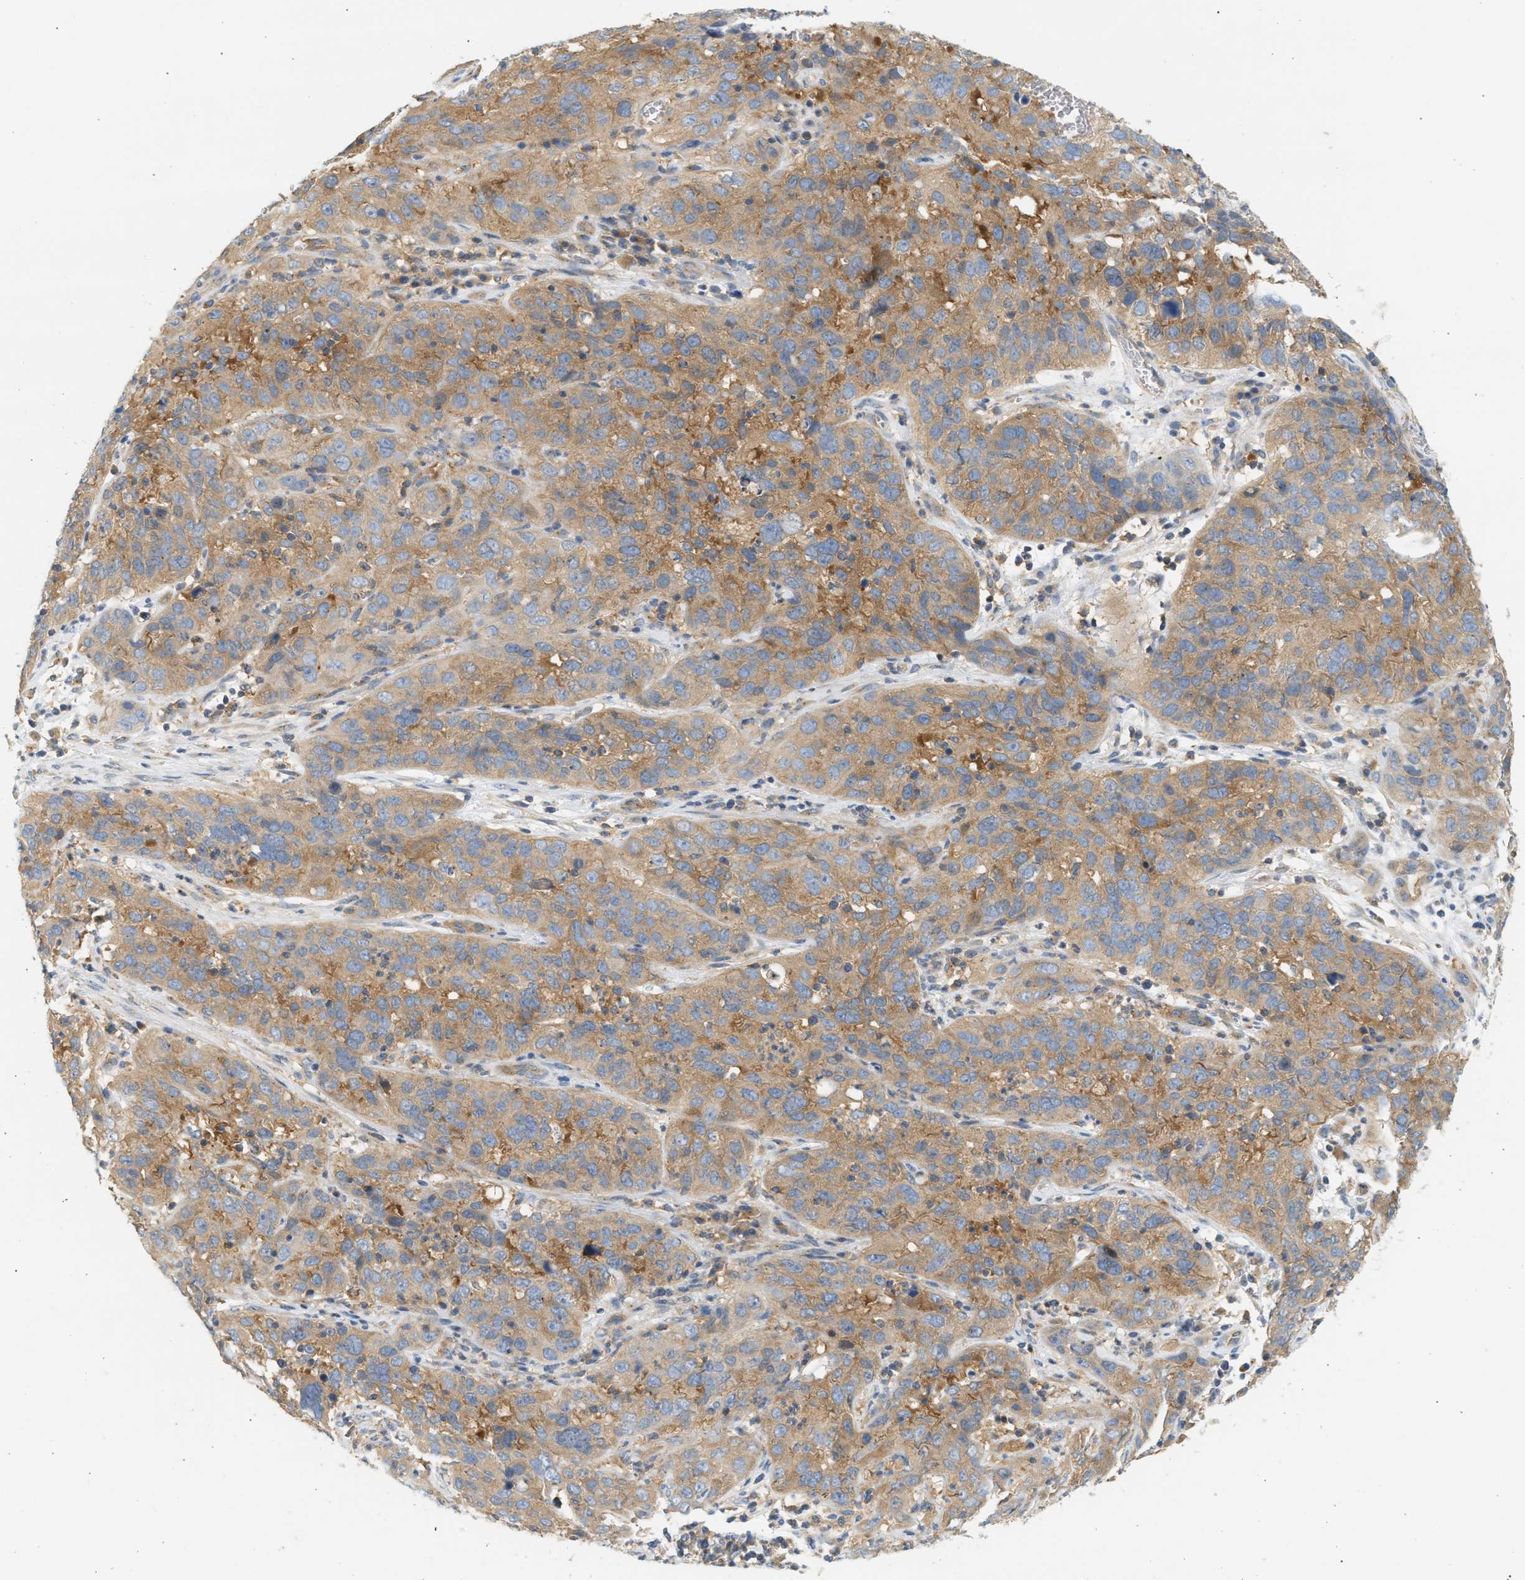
{"staining": {"intensity": "moderate", "quantity": ">75%", "location": "cytoplasmic/membranous"}, "tissue": "cervical cancer", "cell_type": "Tumor cells", "image_type": "cancer", "snomed": [{"axis": "morphology", "description": "Squamous cell carcinoma, NOS"}, {"axis": "topography", "description": "Cervix"}], "caption": "Protein staining by IHC displays moderate cytoplasmic/membranous expression in about >75% of tumor cells in cervical cancer (squamous cell carcinoma). (DAB (3,3'-diaminobenzidine) IHC with brightfield microscopy, high magnification).", "gene": "PAFAH1B1", "patient": {"sex": "female", "age": 32}}